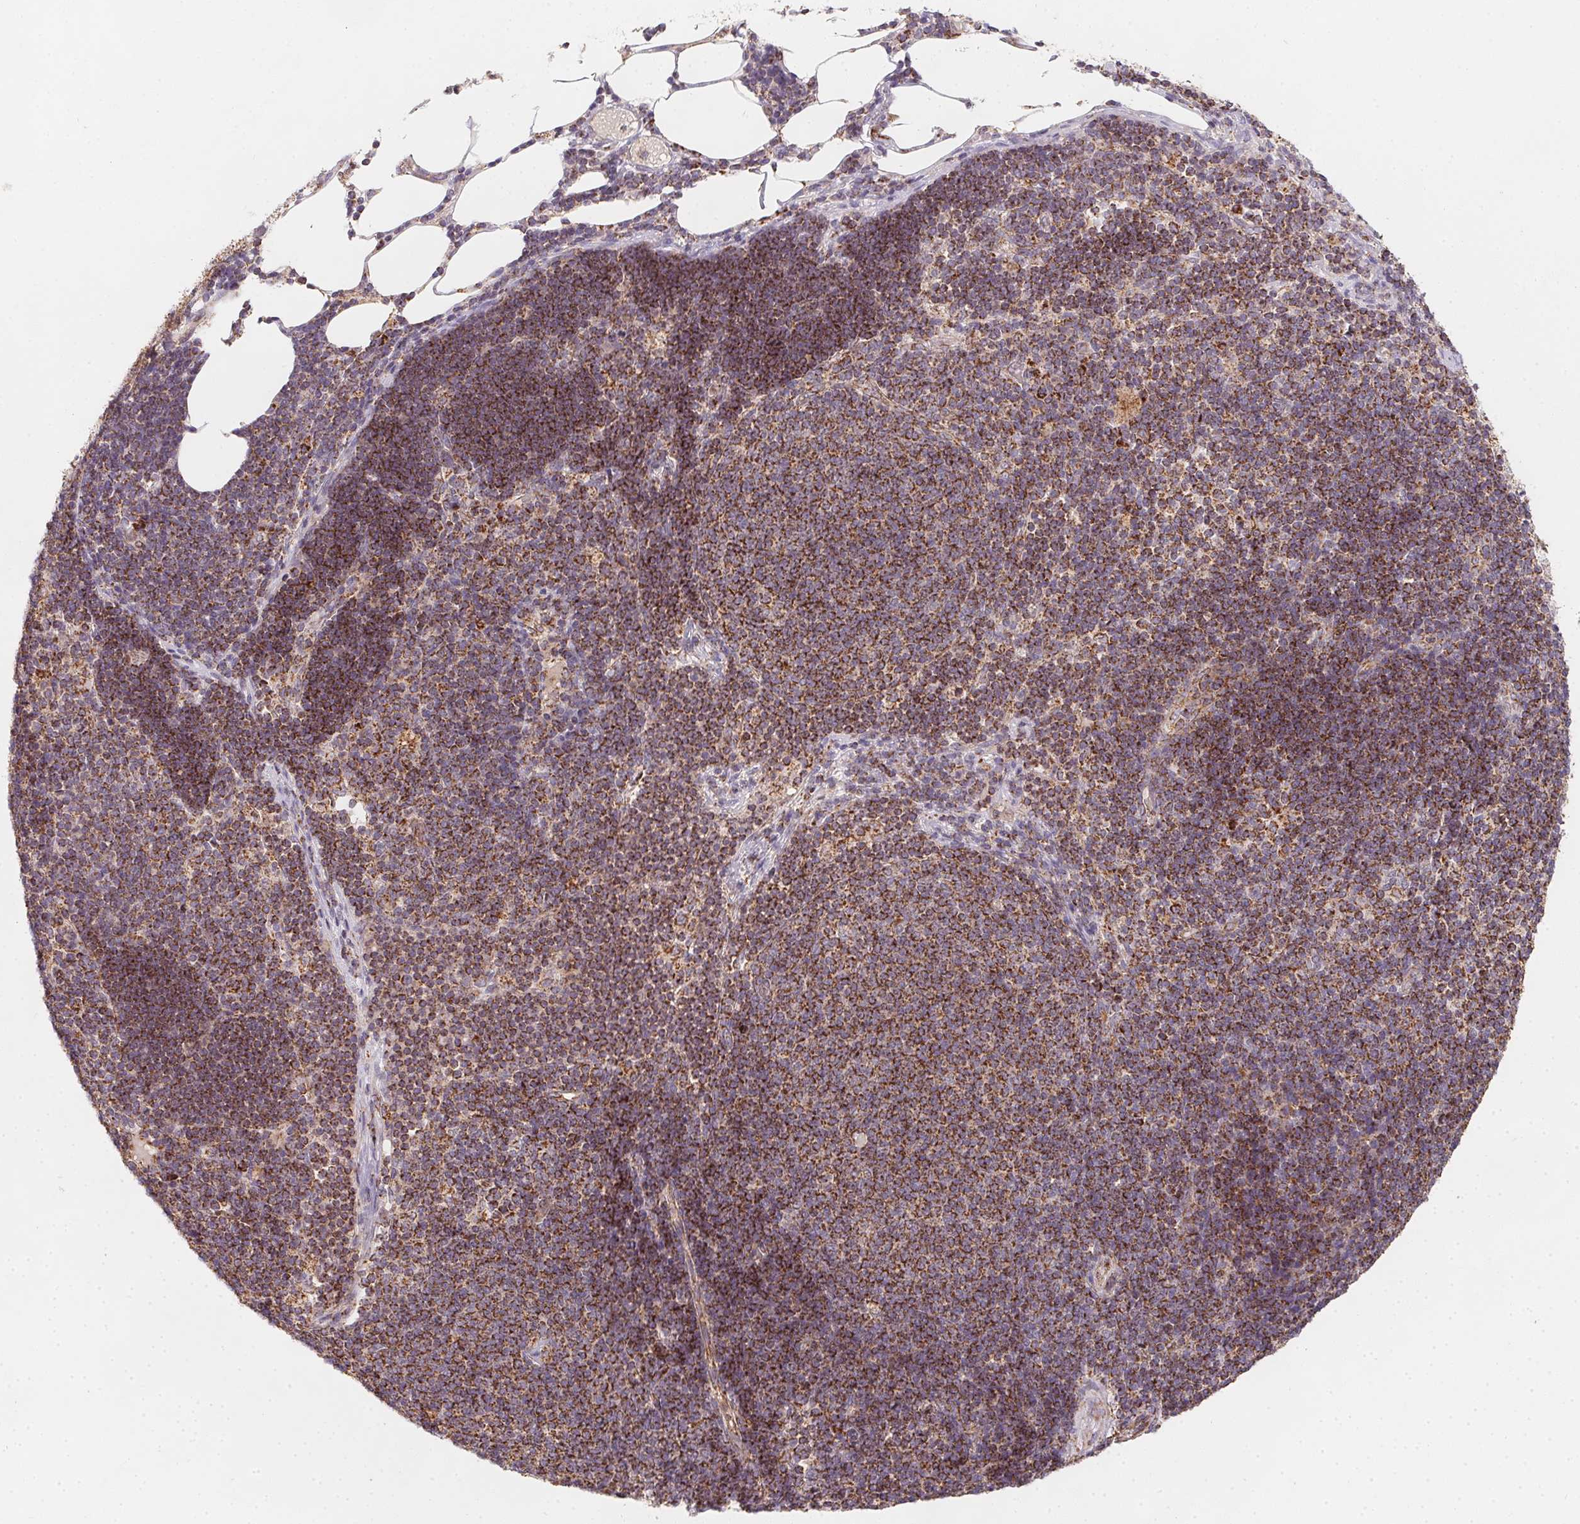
{"staining": {"intensity": "moderate", "quantity": ">75%", "location": "cytoplasmic/membranous"}, "tissue": "pancreatic cancer", "cell_type": "Tumor cells", "image_type": "cancer", "snomed": [{"axis": "morphology", "description": "Adenocarcinoma, NOS"}, {"axis": "topography", "description": "Pancreas"}], "caption": "Protein expression analysis of human pancreatic adenocarcinoma reveals moderate cytoplasmic/membranous staining in about >75% of tumor cells. (DAB = brown stain, brightfield microscopy at high magnification).", "gene": "NDUFS6", "patient": {"sex": "male", "age": 71}}